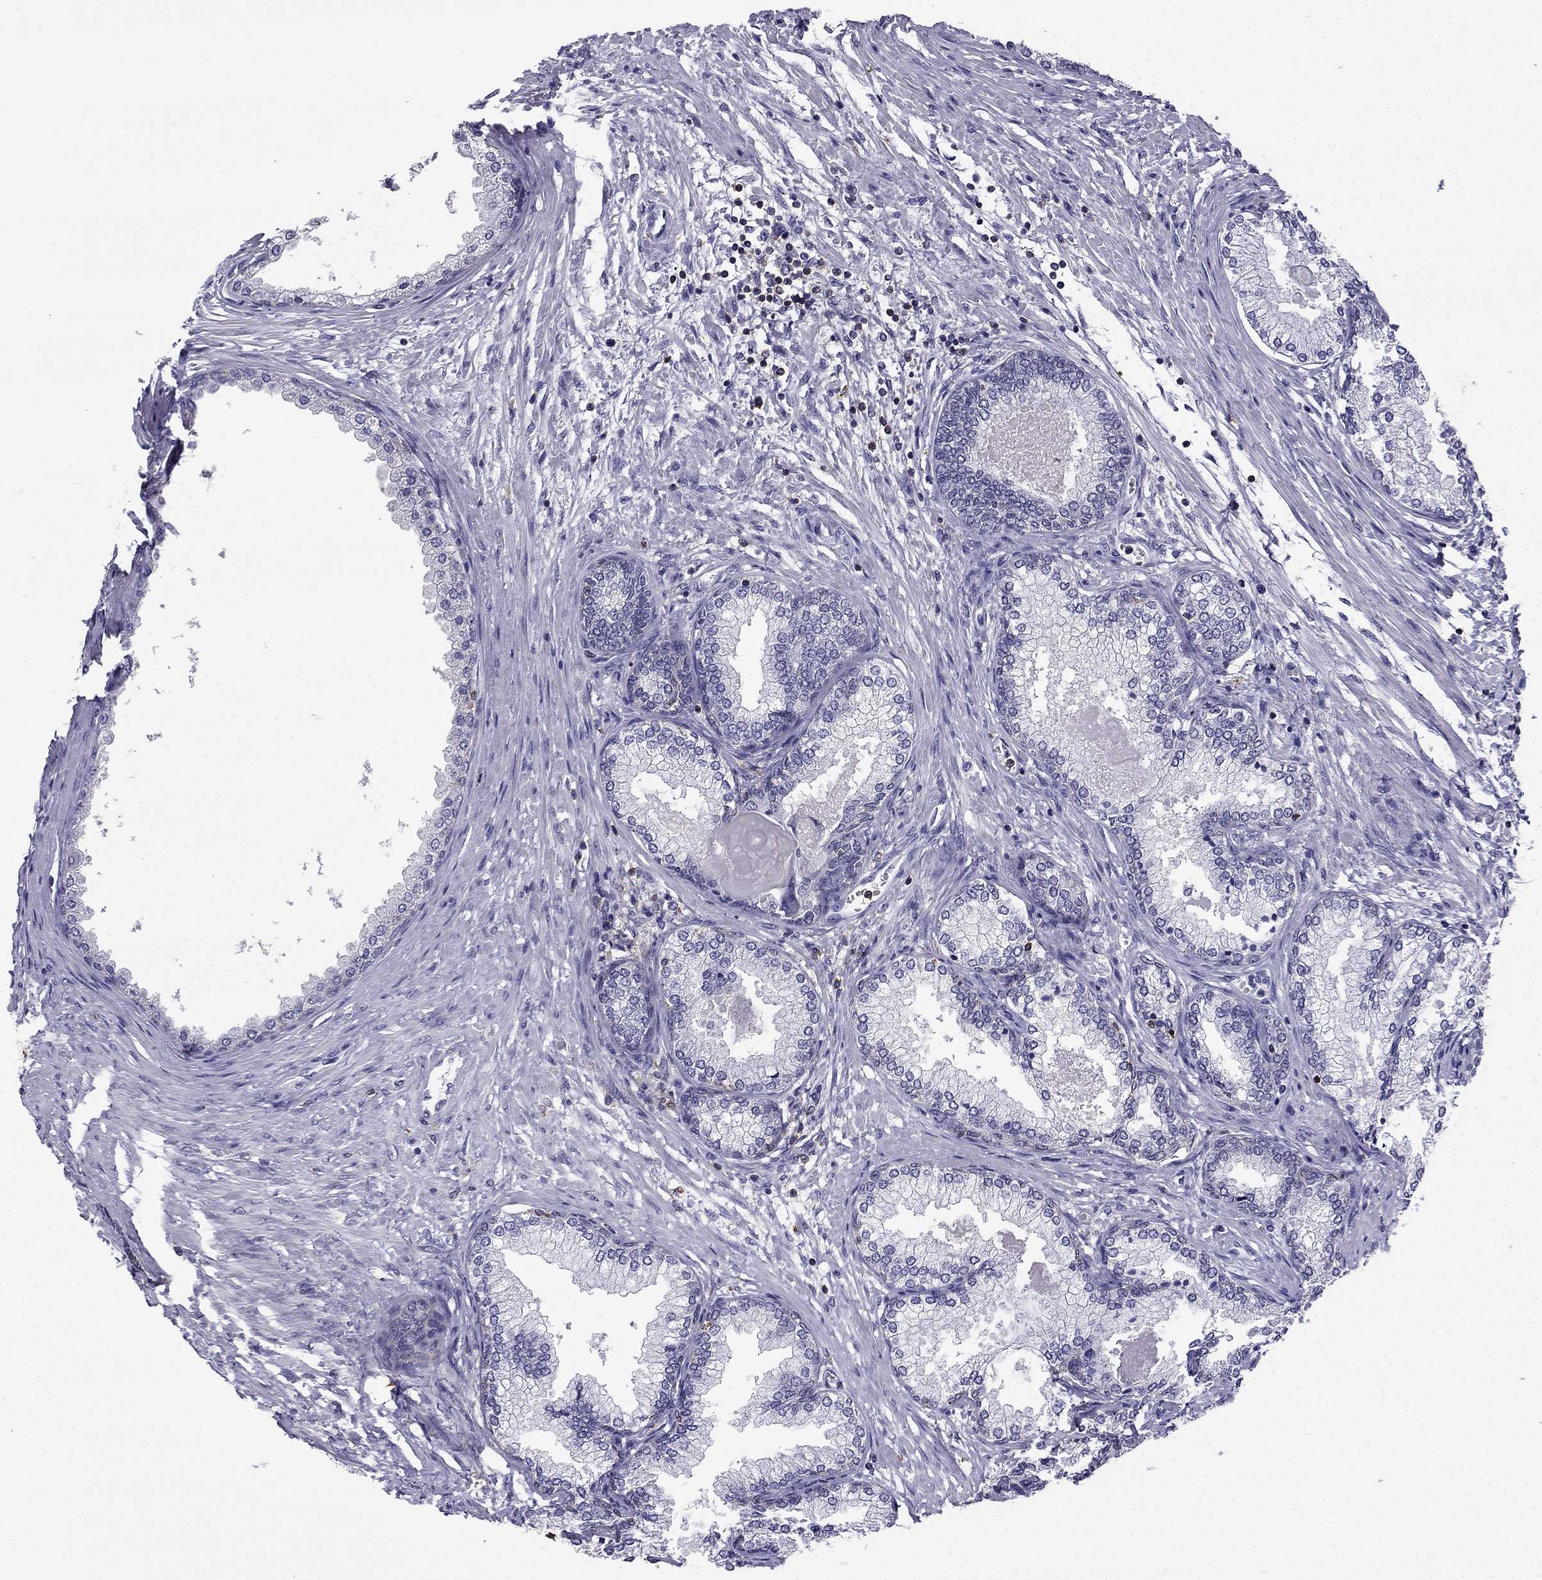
{"staining": {"intensity": "negative", "quantity": "none", "location": "none"}, "tissue": "prostate", "cell_type": "Glandular cells", "image_type": "normal", "snomed": [{"axis": "morphology", "description": "Normal tissue, NOS"}, {"axis": "topography", "description": "Prostate"}], "caption": "DAB (3,3'-diaminobenzidine) immunohistochemical staining of benign prostate reveals no significant staining in glandular cells.", "gene": "CCK", "patient": {"sex": "male", "age": 72}}